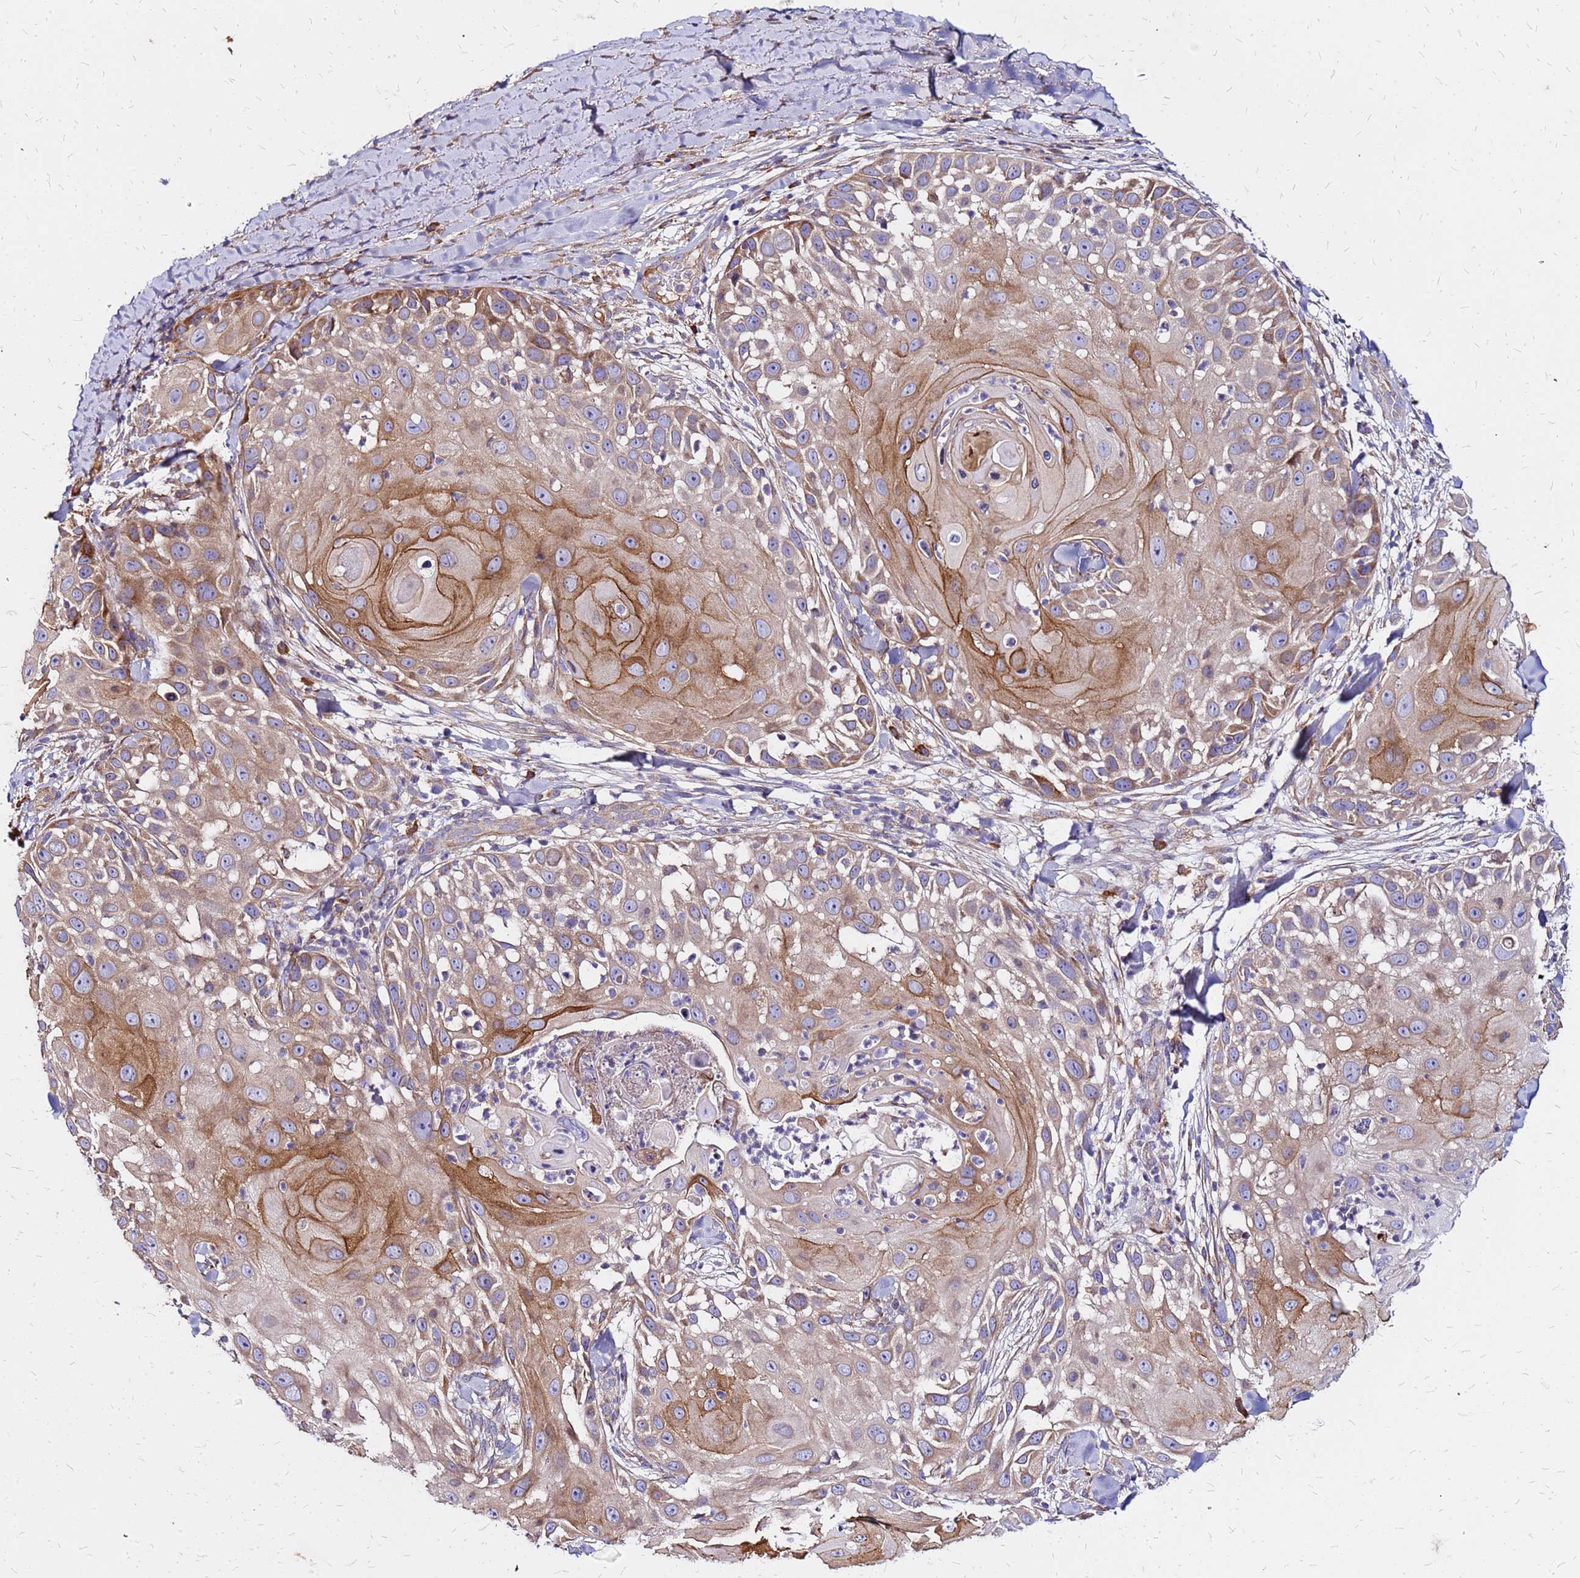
{"staining": {"intensity": "moderate", "quantity": ">75%", "location": "cytoplasmic/membranous"}, "tissue": "skin cancer", "cell_type": "Tumor cells", "image_type": "cancer", "snomed": [{"axis": "morphology", "description": "Squamous cell carcinoma, NOS"}, {"axis": "topography", "description": "Skin"}], "caption": "Immunohistochemistry (IHC) (DAB) staining of skin cancer (squamous cell carcinoma) reveals moderate cytoplasmic/membranous protein expression in about >75% of tumor cells.", "gene": "VMO1", "patient": {"sex": "female", "age": 44}}